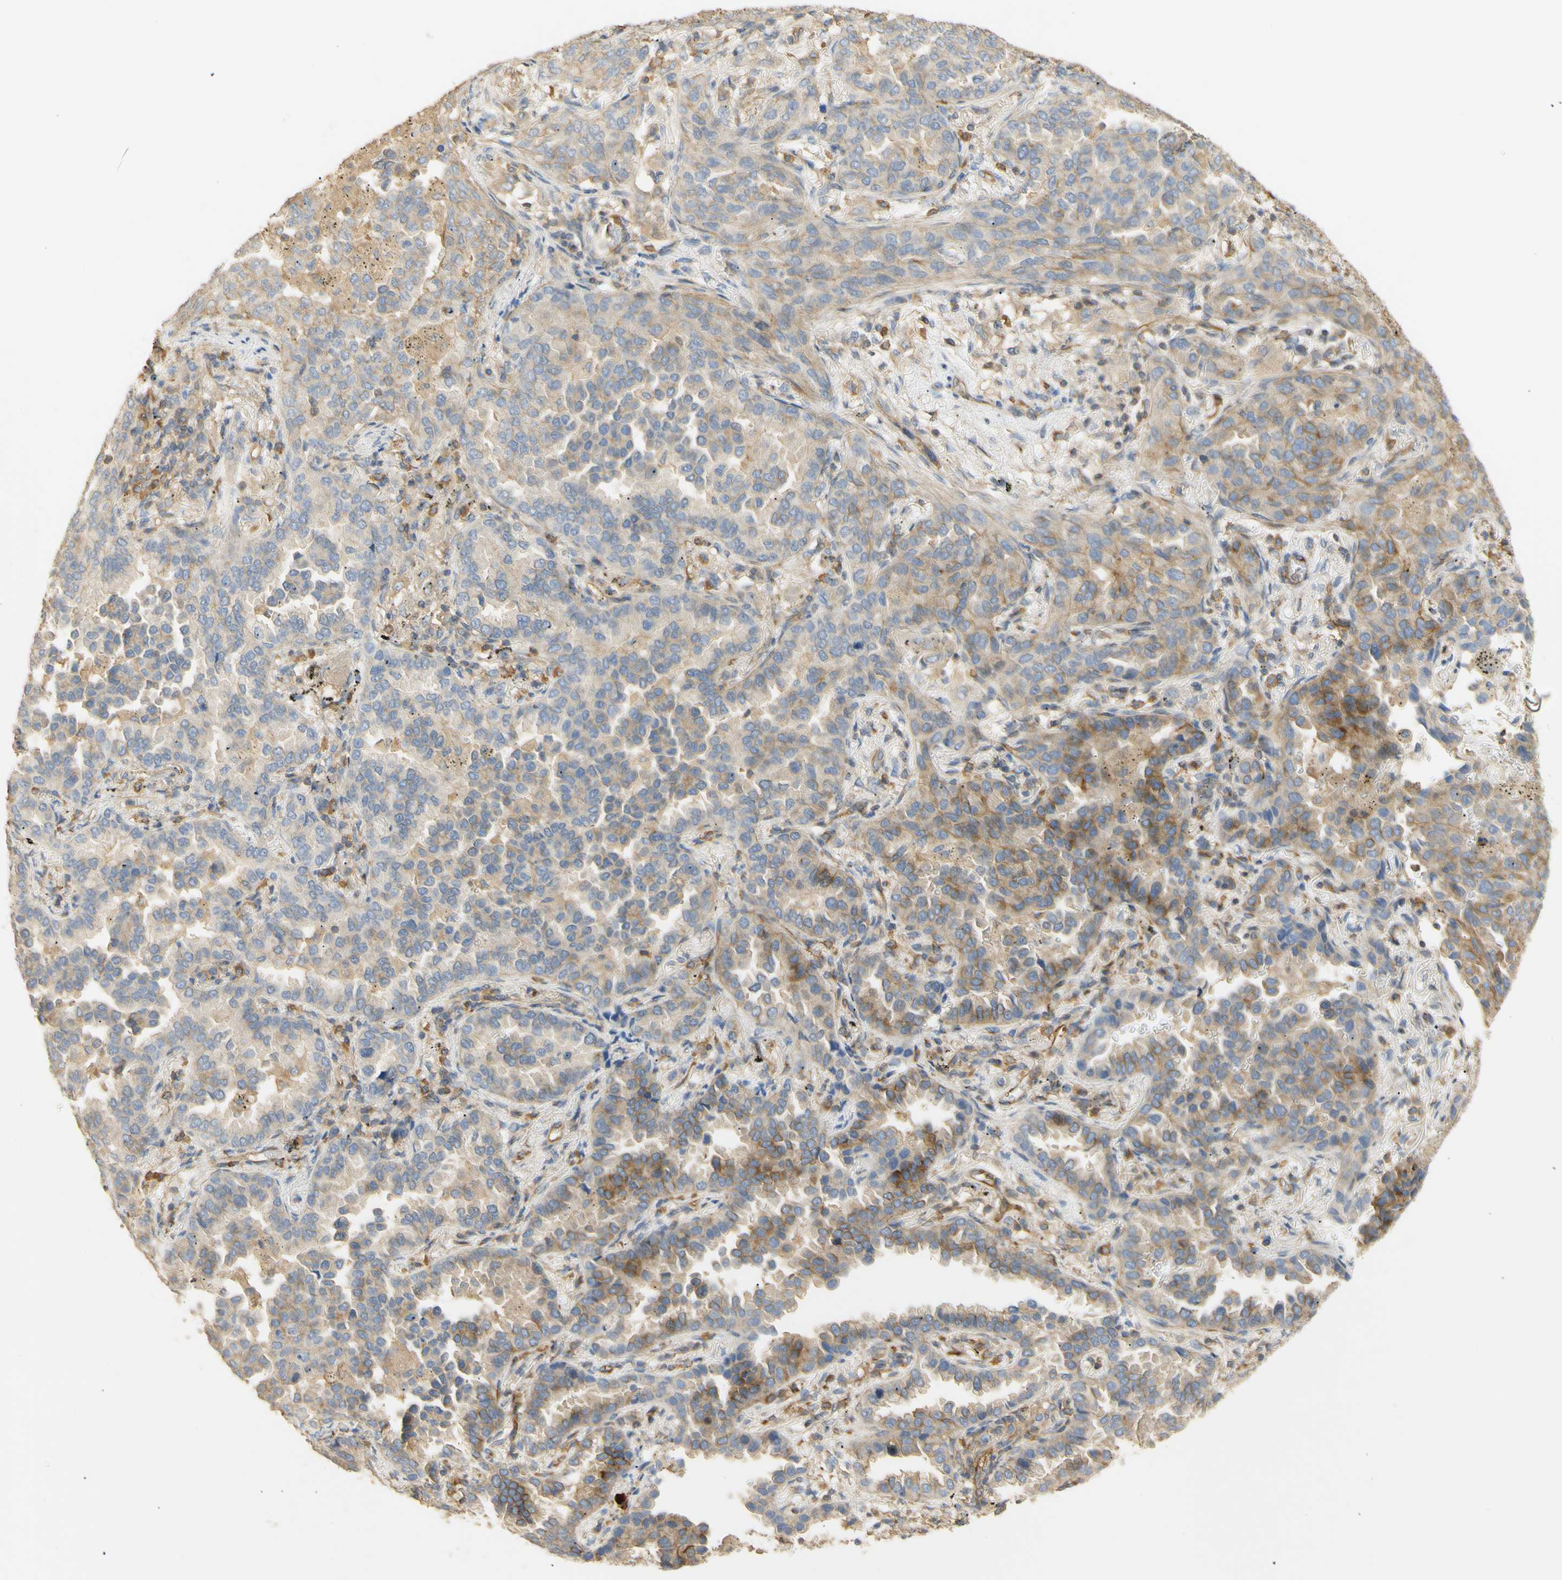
{"staining": {"intensity": "moderate", "quantity": "<25%", "location": "cytoplasmic/membranous"}, "tissue": "lung cancer", "cell_type": "Tumor cells", "image_type": "cancer", "snomed": [{"axis": "morphology", "description": "Normal tissue, NOS"}, {"axis": "morphology", "description": "Adenocarcinoma, NOS"}, {"axis": "topography", "description": "Lung"}], "caption": "Lung cancer stained for a protein displays moderate cytoplasmic/membranous positivity in tumor cells. The protein of interest is shown in brown color, while the nuclei are stained blue.", "gene": "KCNE4", "patient": {"sex": "male", "age": 59}}